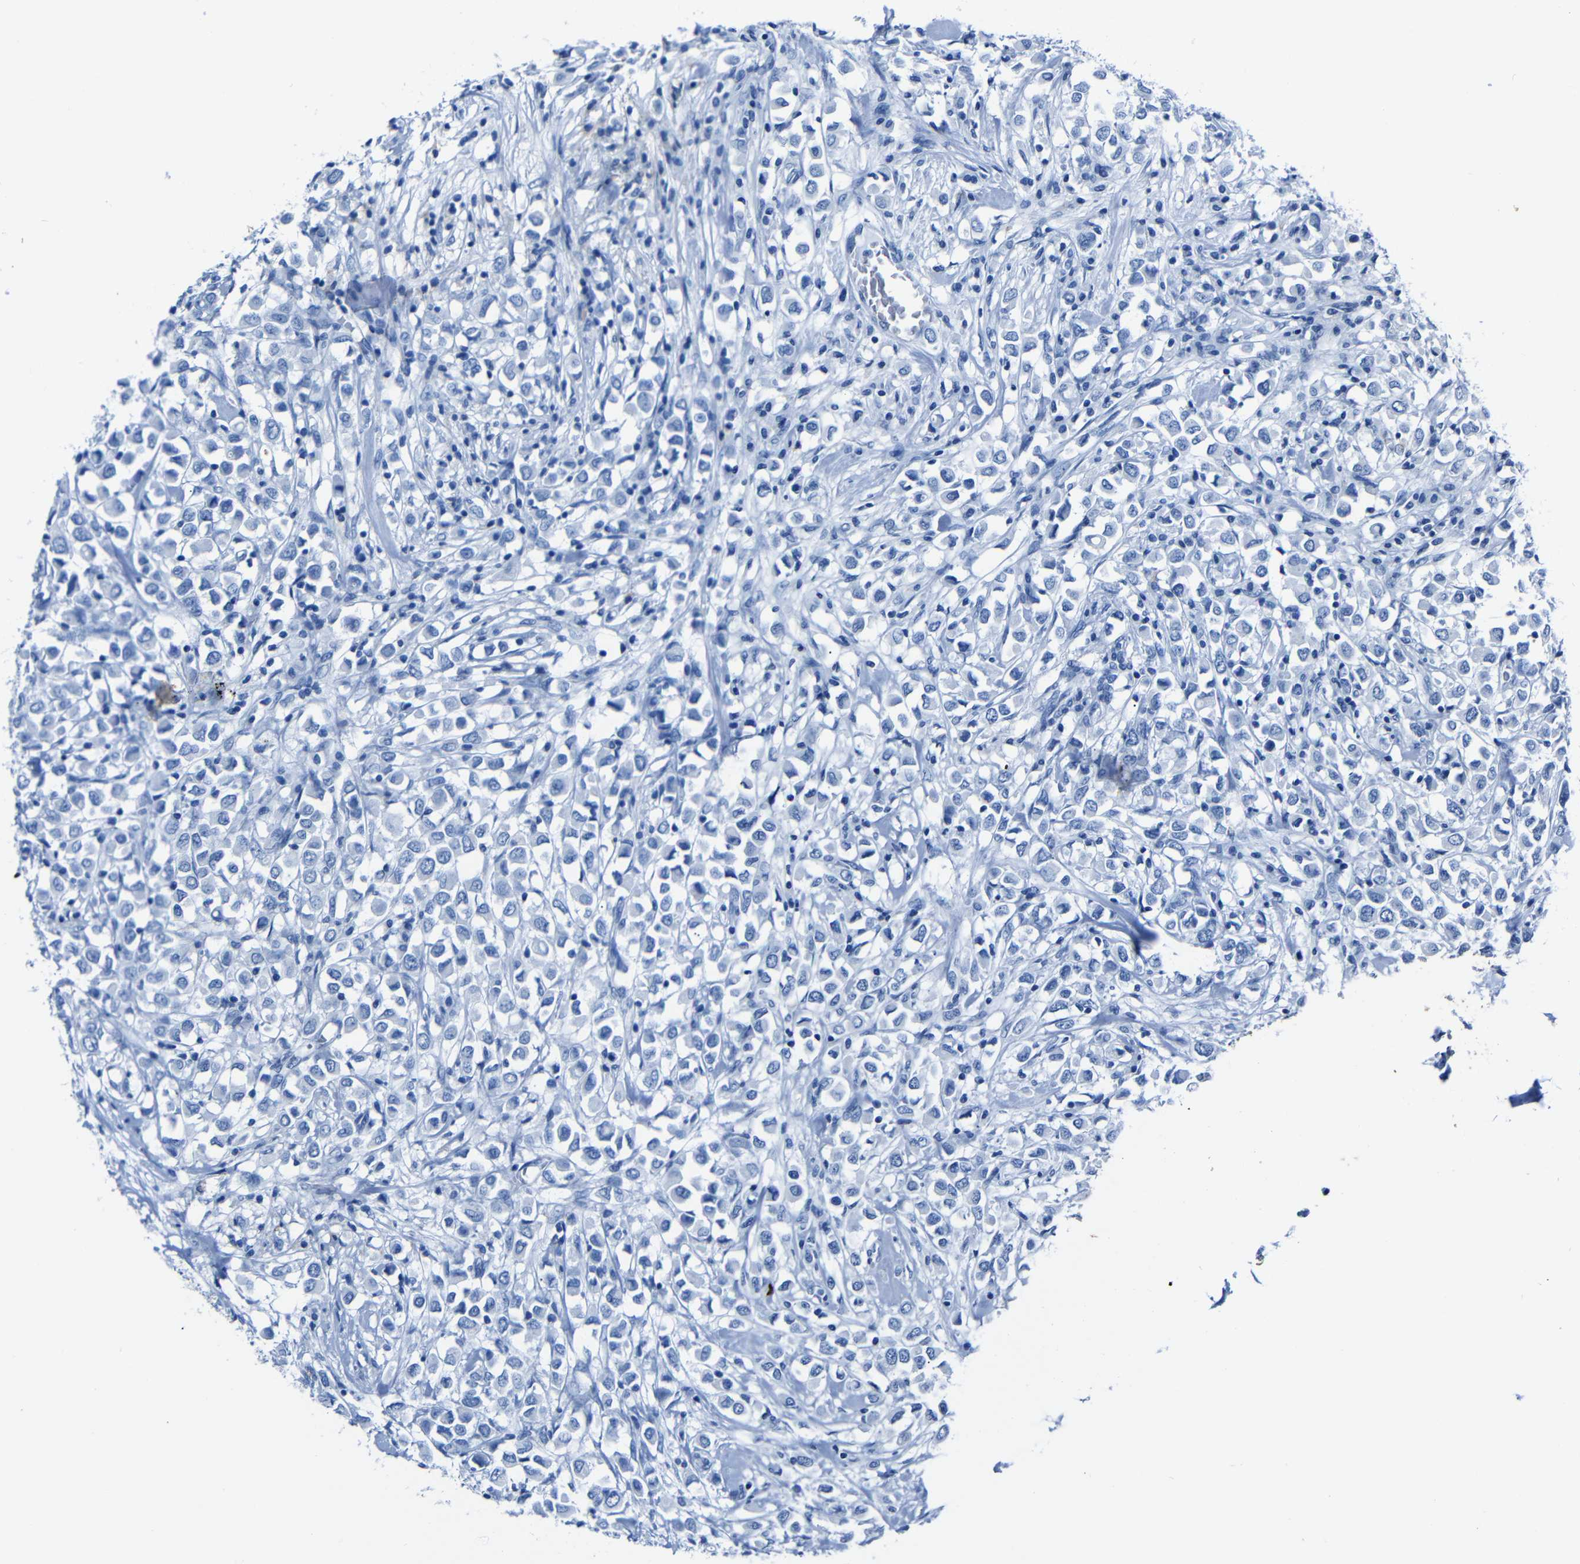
{"staining": {"intensity": "negative", "quantity": "none", "location": "none"}, "tissue": "breast cancer", "cell_type": "Tumor cells", "image_type": "cancer", "snomed": [{"axis": "morphology", "description": "Duct carcinoma"}, {"axis": "topography", "description": "Breast"}], "caption": "Human breast invasive ductal carcinoma stained for a protein using IHC shows no positivity in tumor cells.", "gene": "CLDN11", "patient": {"sex": "female", "age": 61}}